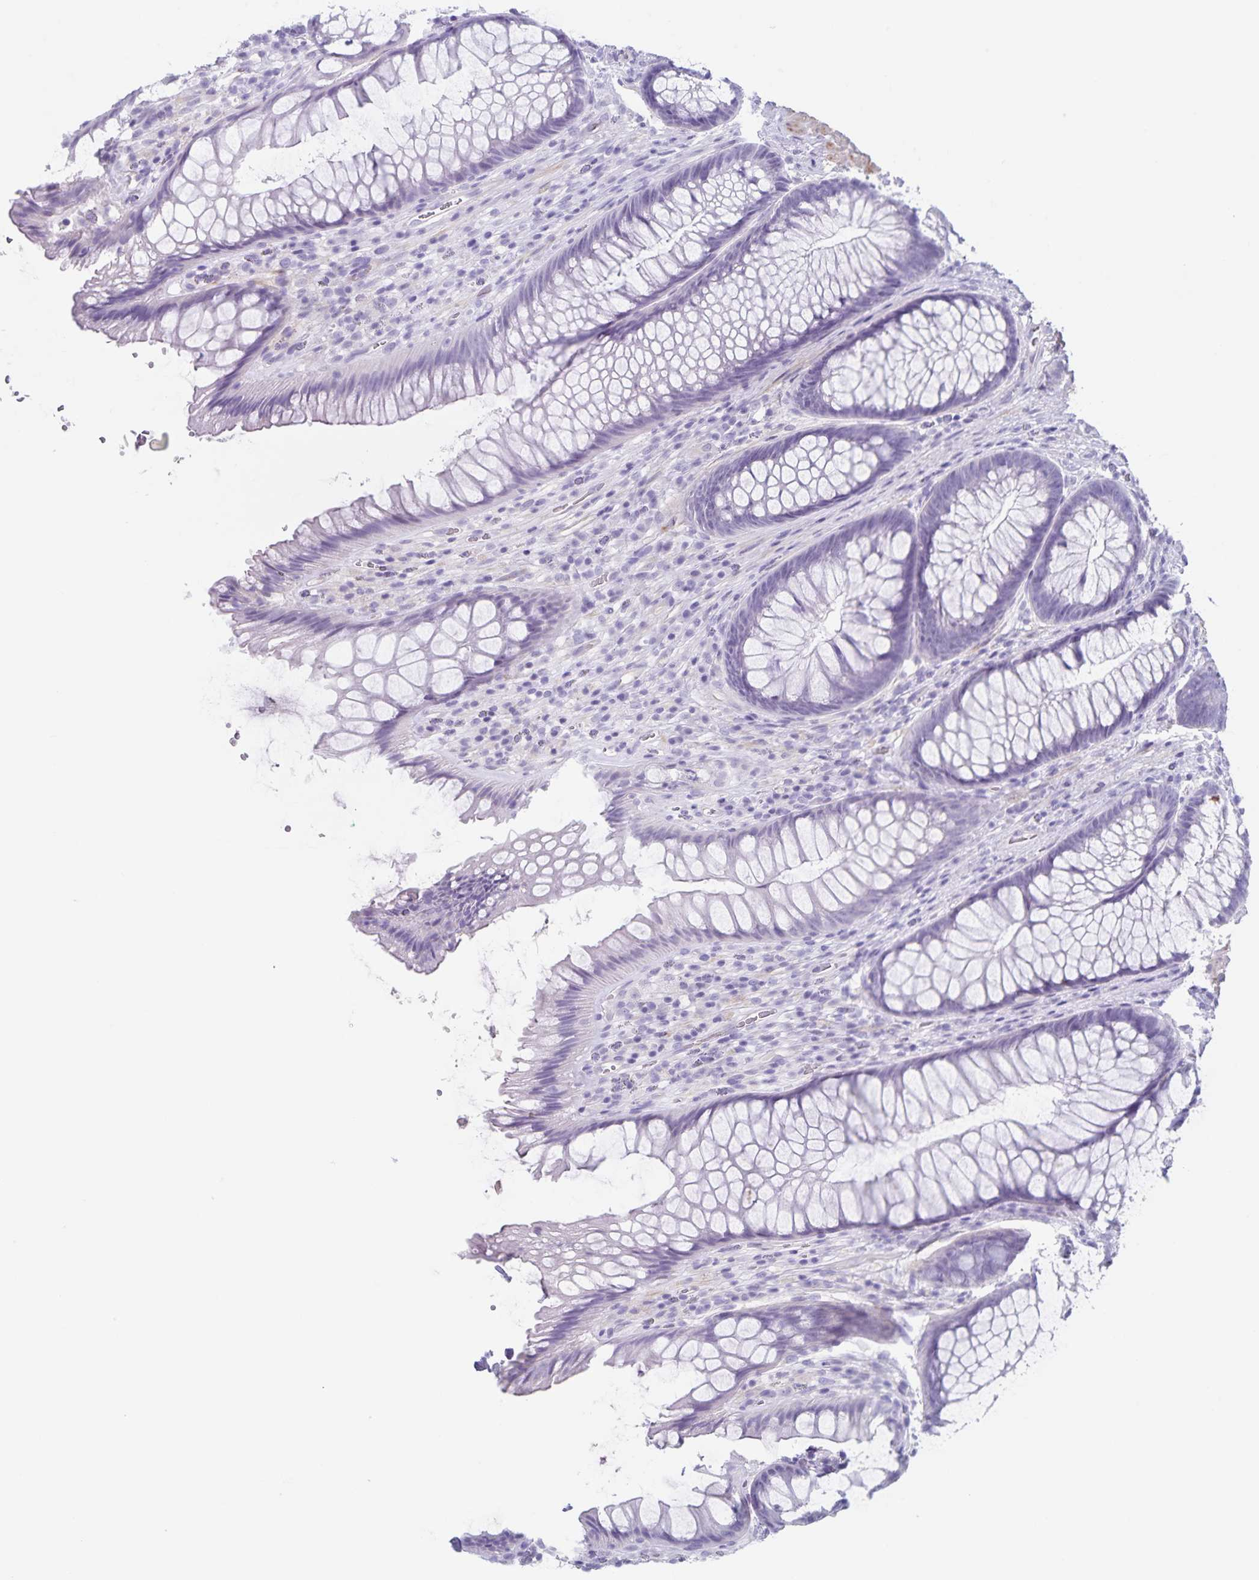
{"staining": {"intensity": "negative", "quantity": "none", "location": "none"}, "tissue": "rectum", "cell_type": "Glandular cells", "image_type": "normal", "snomed": [{"axis": "morphology", "description": "Normal tissue, NOS"}, {"axis": "topography", "description": "Rectum"}], "caption": "DAB (3,3'-diaminobenzidine) immunohistochemical staining of benign rectum reveals no significant staining in glandular cells. (DAB (3,3'-diaminobenzidine) IHC visualized using brightfield microscopy, high magnification).", "gene": "C11orf42", "patient": {"sex": "male", "age": 53}}